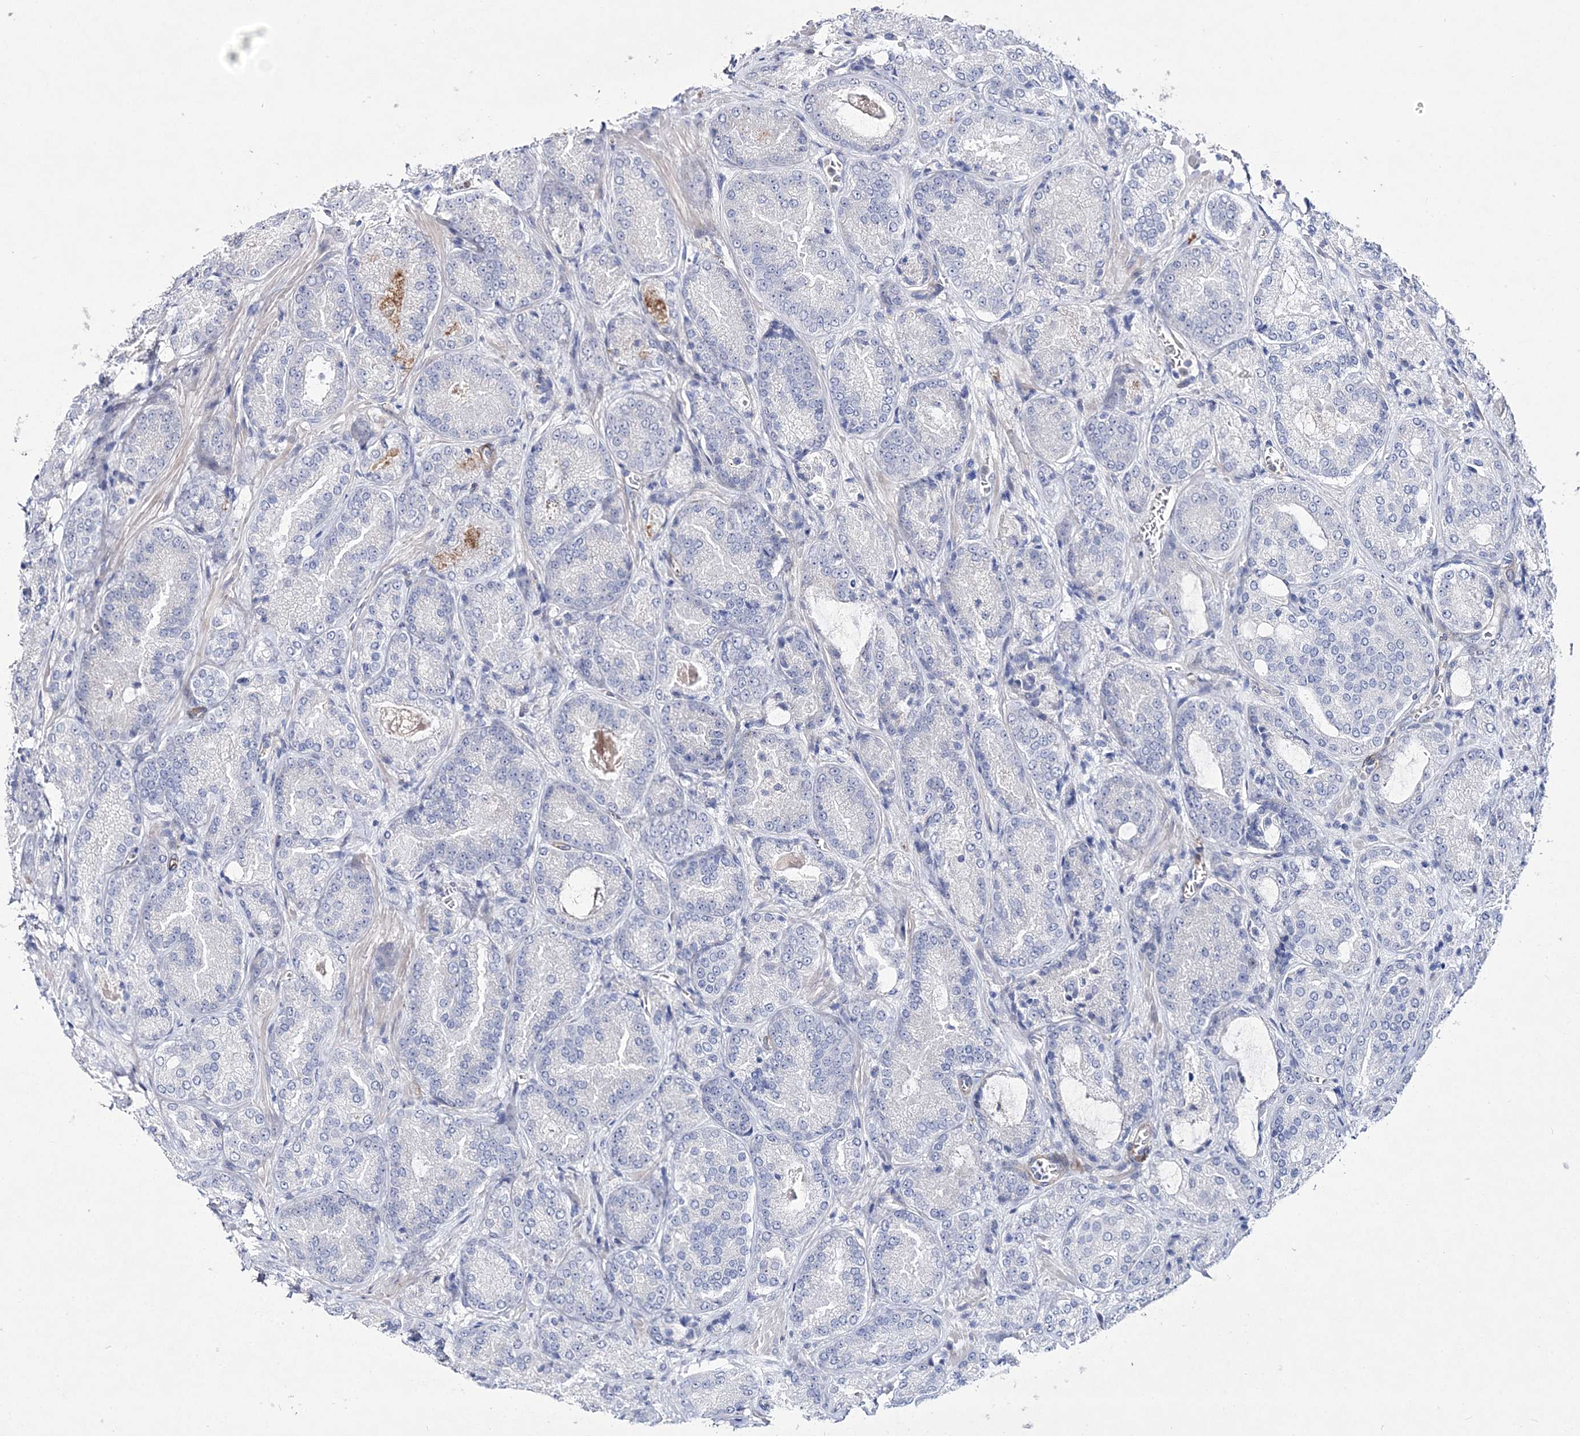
{"staining": {"intensity": "negative", "quantity": "none", "location": "none"}, "tissue": "prostate cancer", "cell_type": "Tumor cells", "image_type": "cancer", "snomed": [{"axis": "morphology", "description": "Adenocarcinoma, Low grade"}, {"axis": "topography", "description": "Prostate"}], "caption": "Tumor cells are negative for protein expression in human adenocarcinoma (low-grade) (prostate).", "gene": "ANO1", "patient": {"sex": "male", "age": 74}}